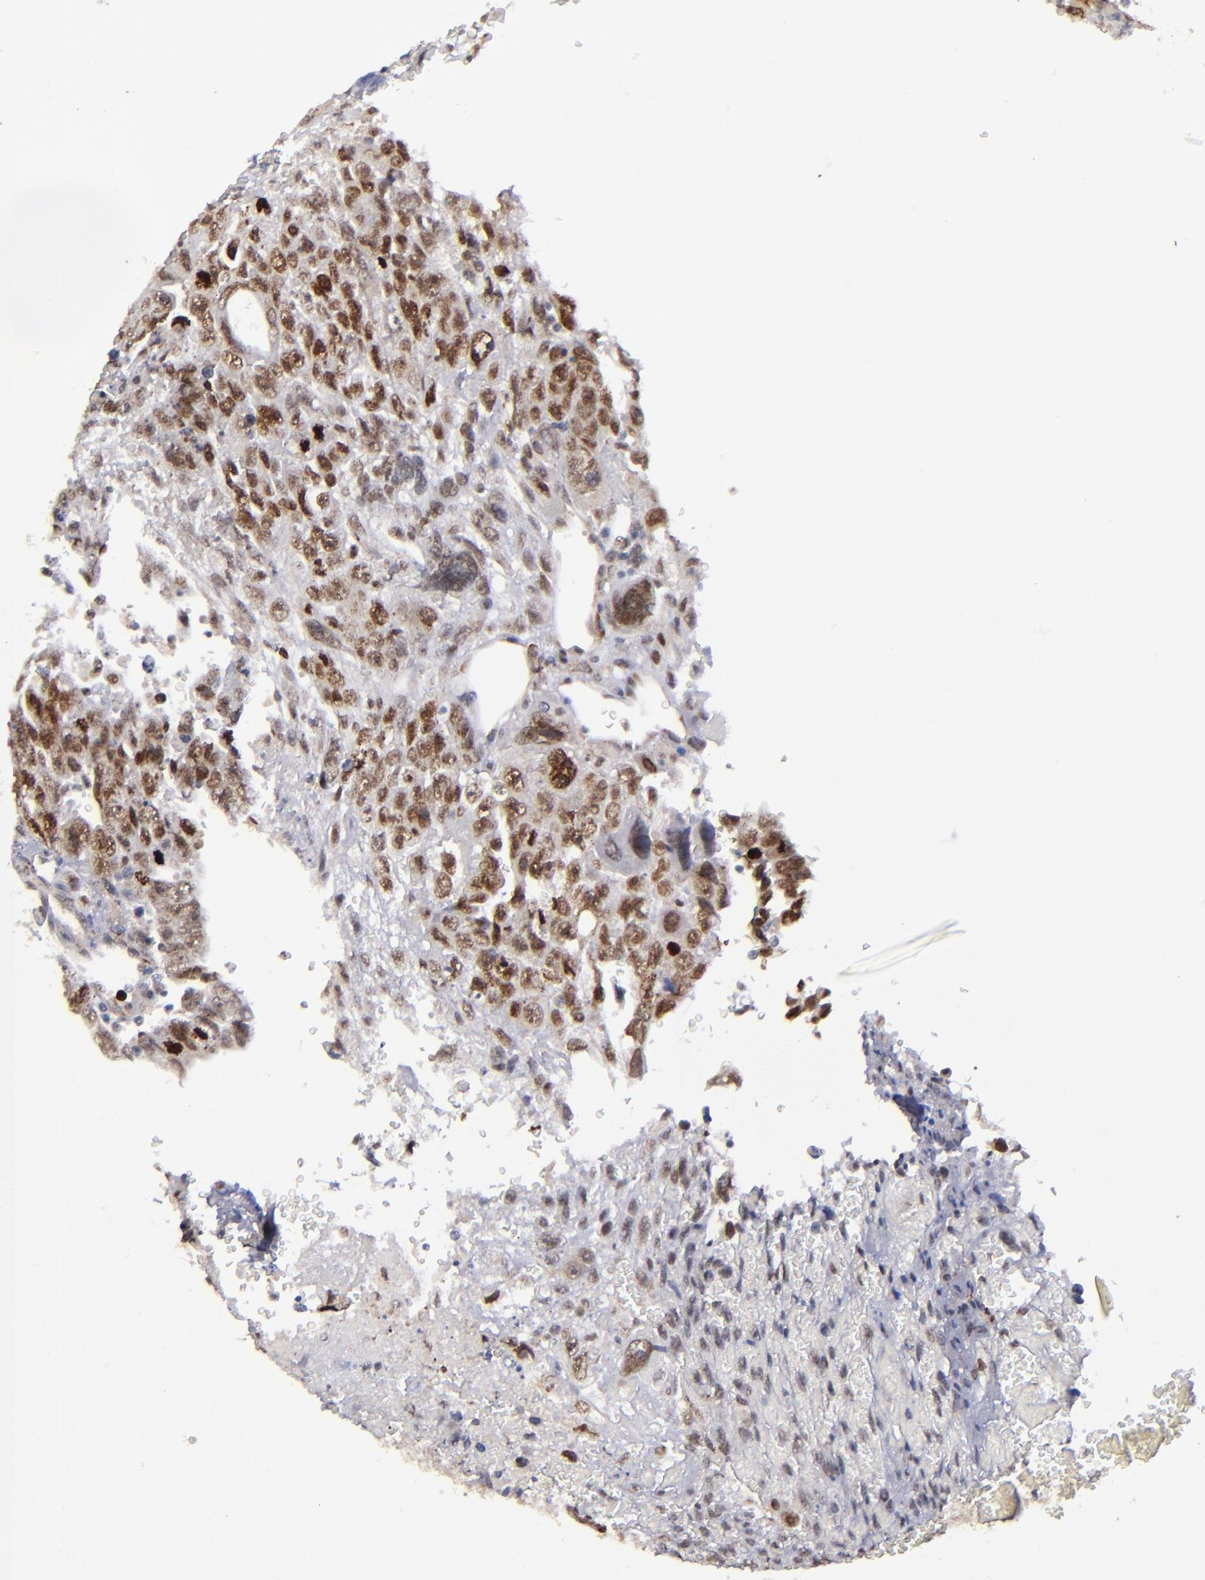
{"staining": {"intensity": "strong", "quantity": ">75%", "location": "nuclear"}, "tissue": "testis cancer", "cell_type": "Tumor cells", "image_type": "cancer", "snomed": [{"axis": "morphology", "description": "Carcinoma, Embryonal, NOS"}, {"axis": "topography", "description": "Testis"}], "caption": "Immunohistochemical staining of testis embryonal carcinoma reveals high levels of strong nuclear protein positivity in approximately >75% of tumor cells.", "gene": "RREB1", "patient": {"sex": "male", "age": 28}}